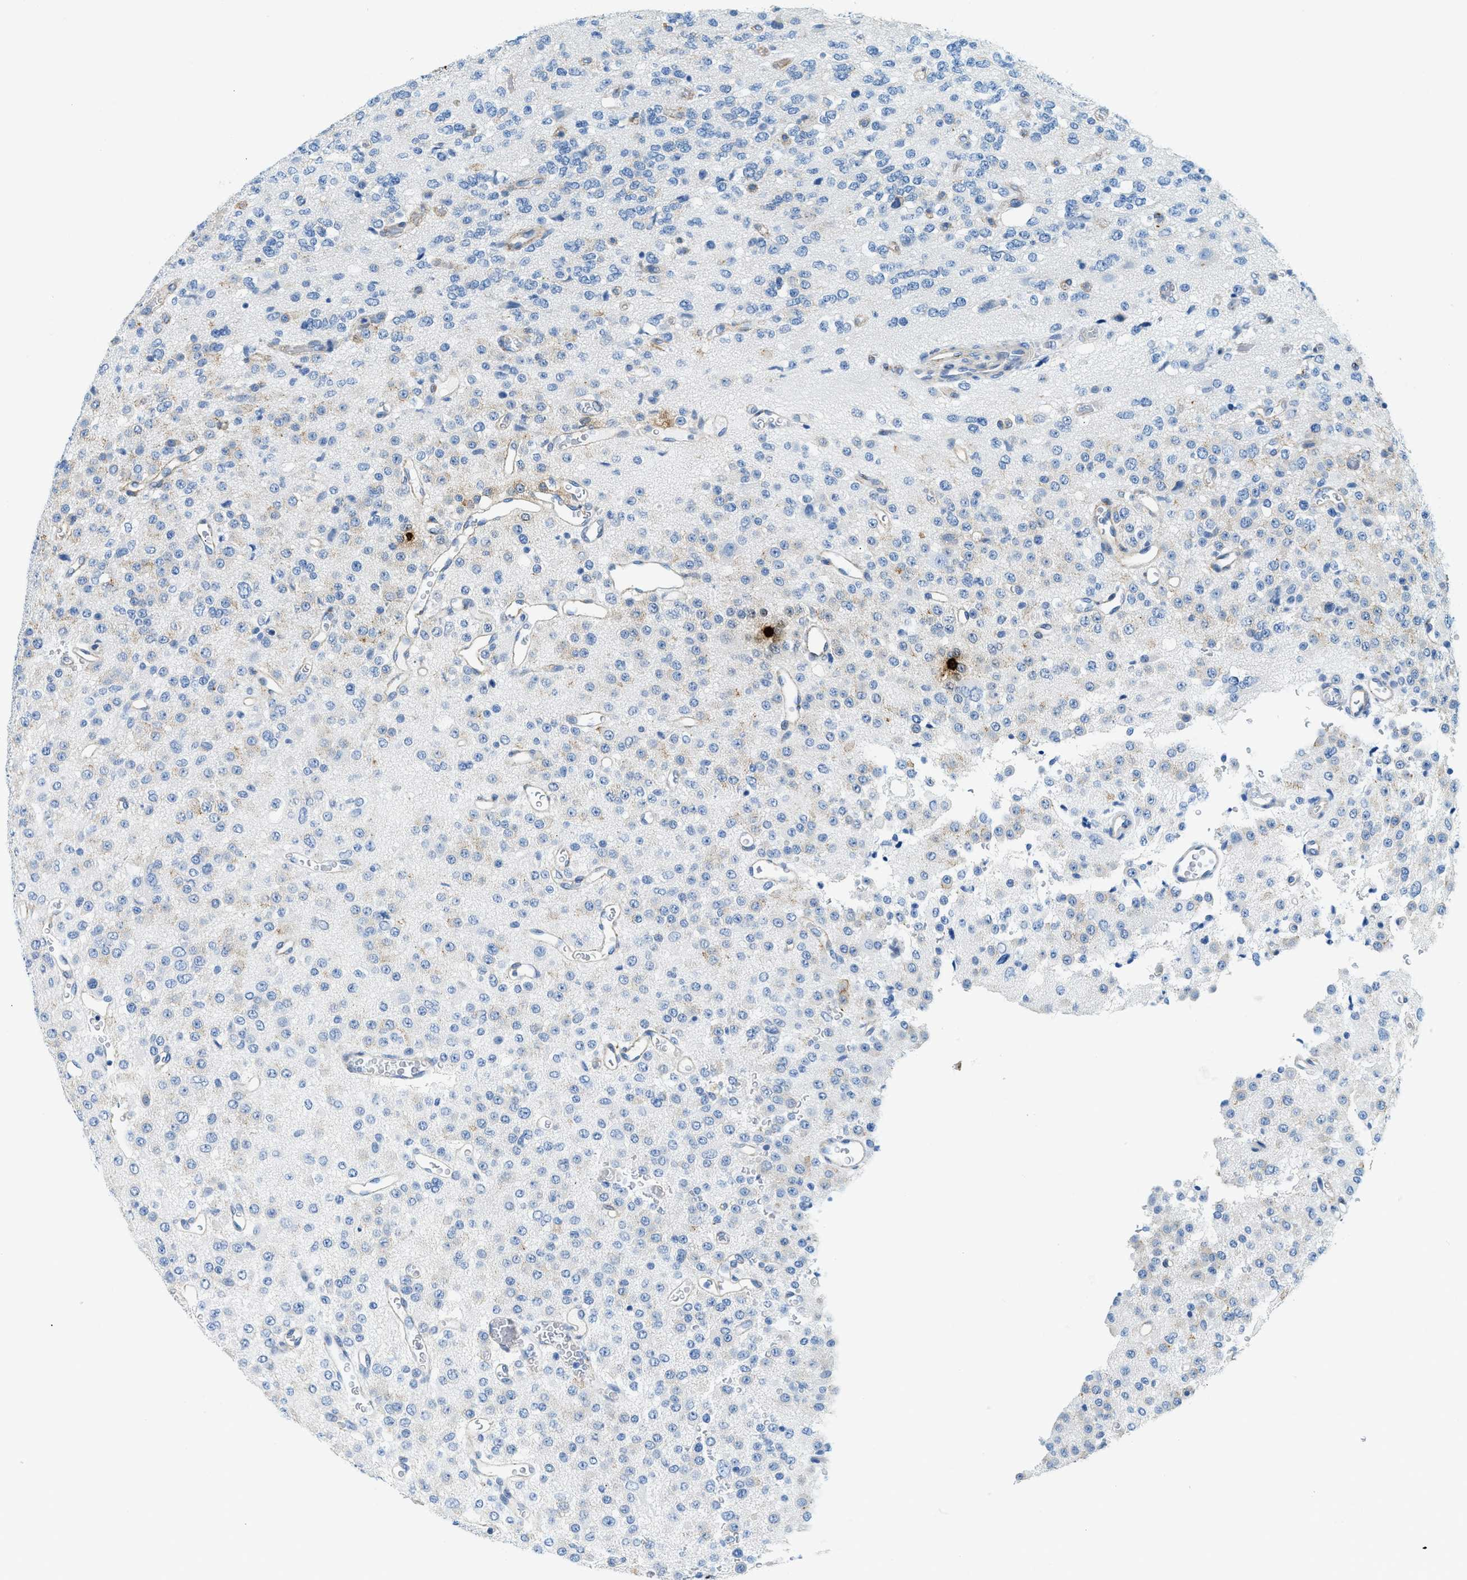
{"staining": {"intensity": "negative", "quantity": "none", "location": "none"}, "tissue": "glioma", "cell_type": "Tumor cells", "image_type": "cancer", "snomed": [{"axis": "morphology", "description": "Glioma, malignant, Low grade"}, {"axis": "topography", "description": "Brain"}], "caption": "Tumor cells are negative for protein expression in human low-grade glioma (malignant).", "gene": "TPSAB1", "patient": {"sex": "male", "age": 38}}